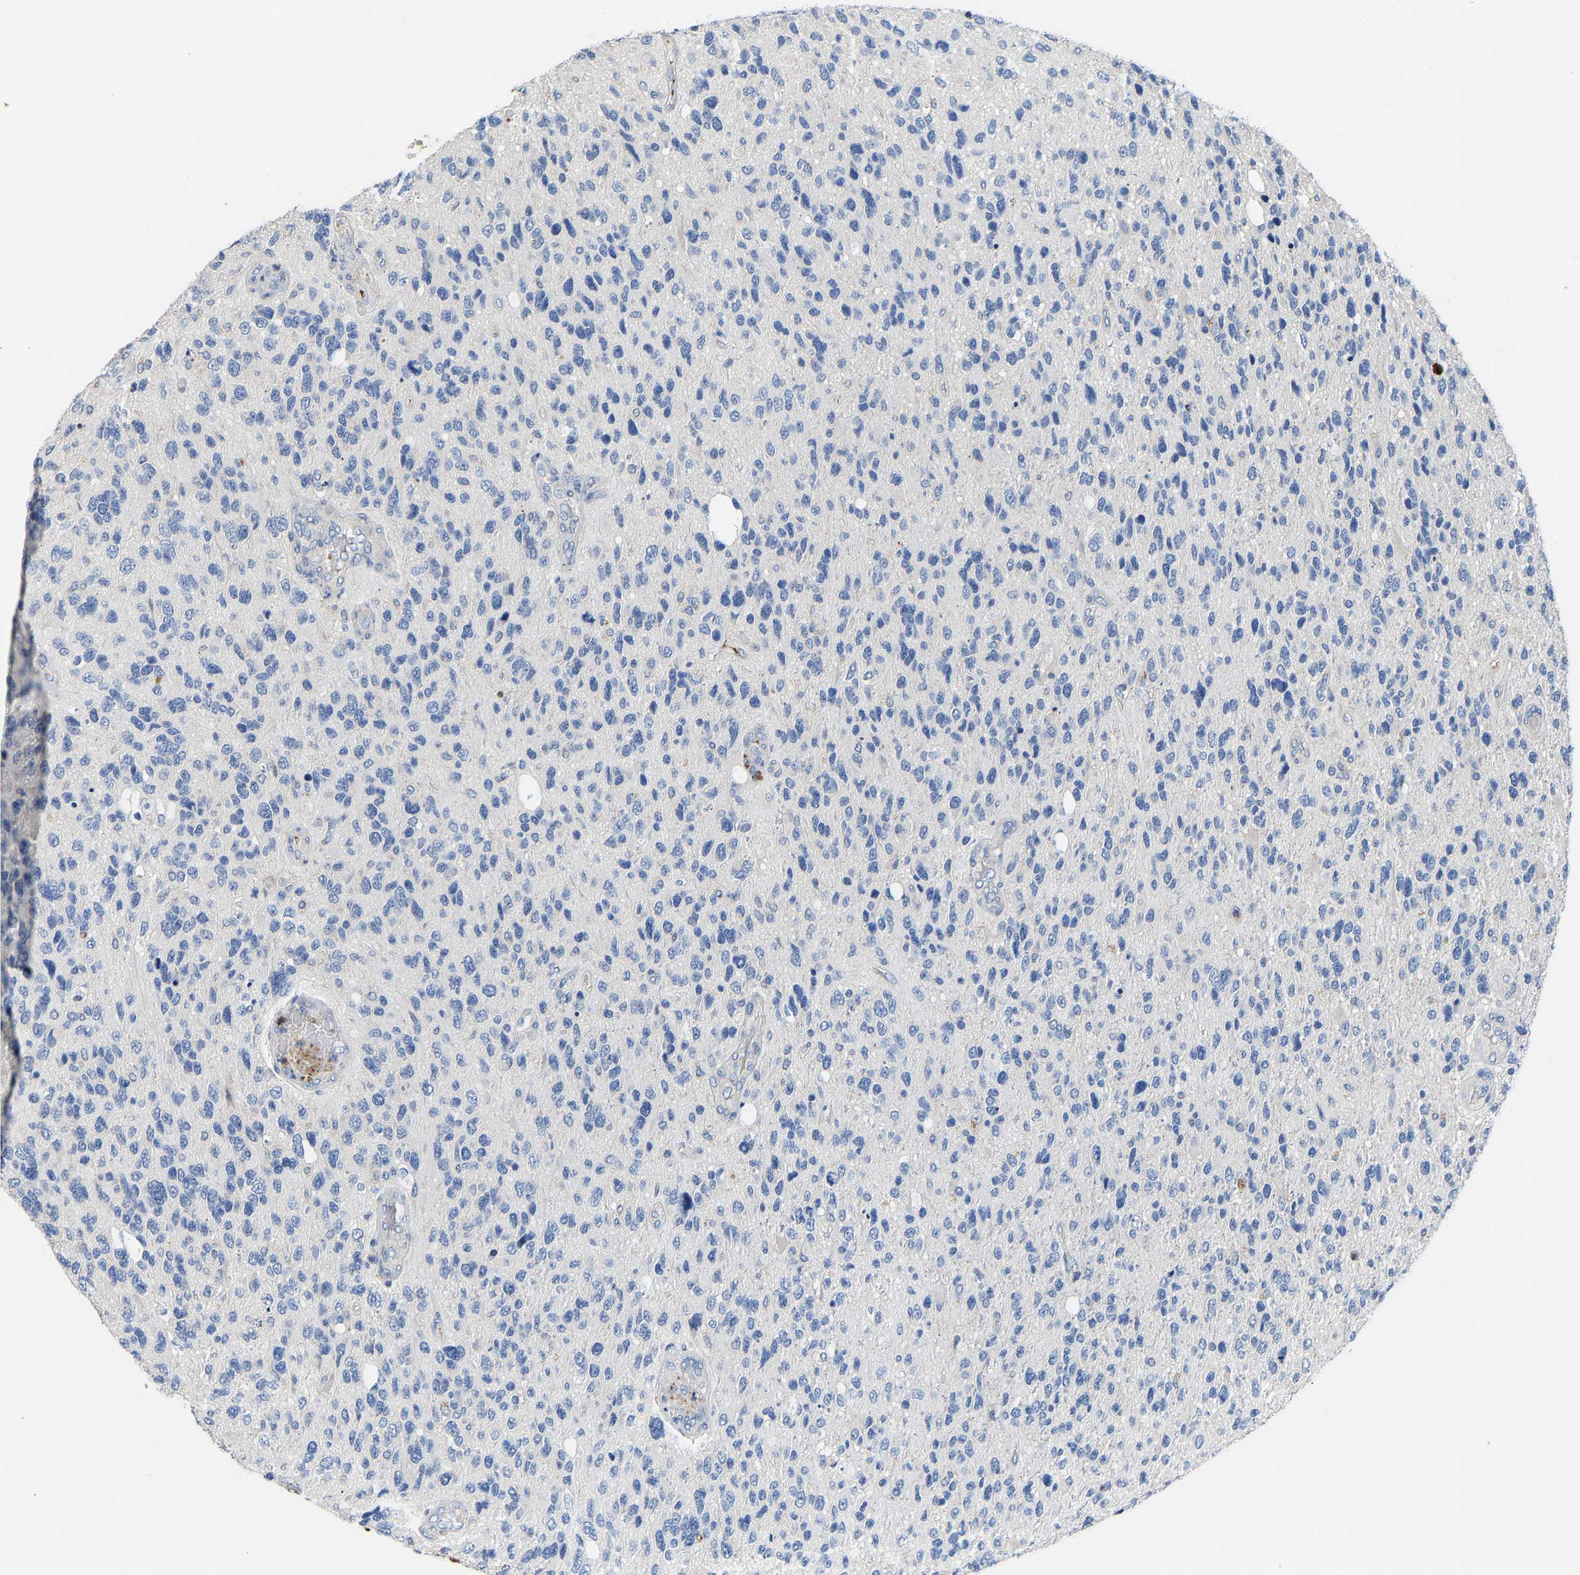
{"staining": {"intensity": "negative", "quantity": "none", "location": "none"}, "tissue": "glioma", "cell_type": "Tumor cells", "image_type": "cancer", "snomed": [{"axis": "morphology", "description": "Glioma, malignant, High grade"}, {"axis": "topography", "description": "Brain"}], "caption": "This is an IHC image of human malignant glioma (high-grade). There is no expression in tumor cells.", "gene": "CCDC171", "patient": {"sex": "female", "age": 58}}